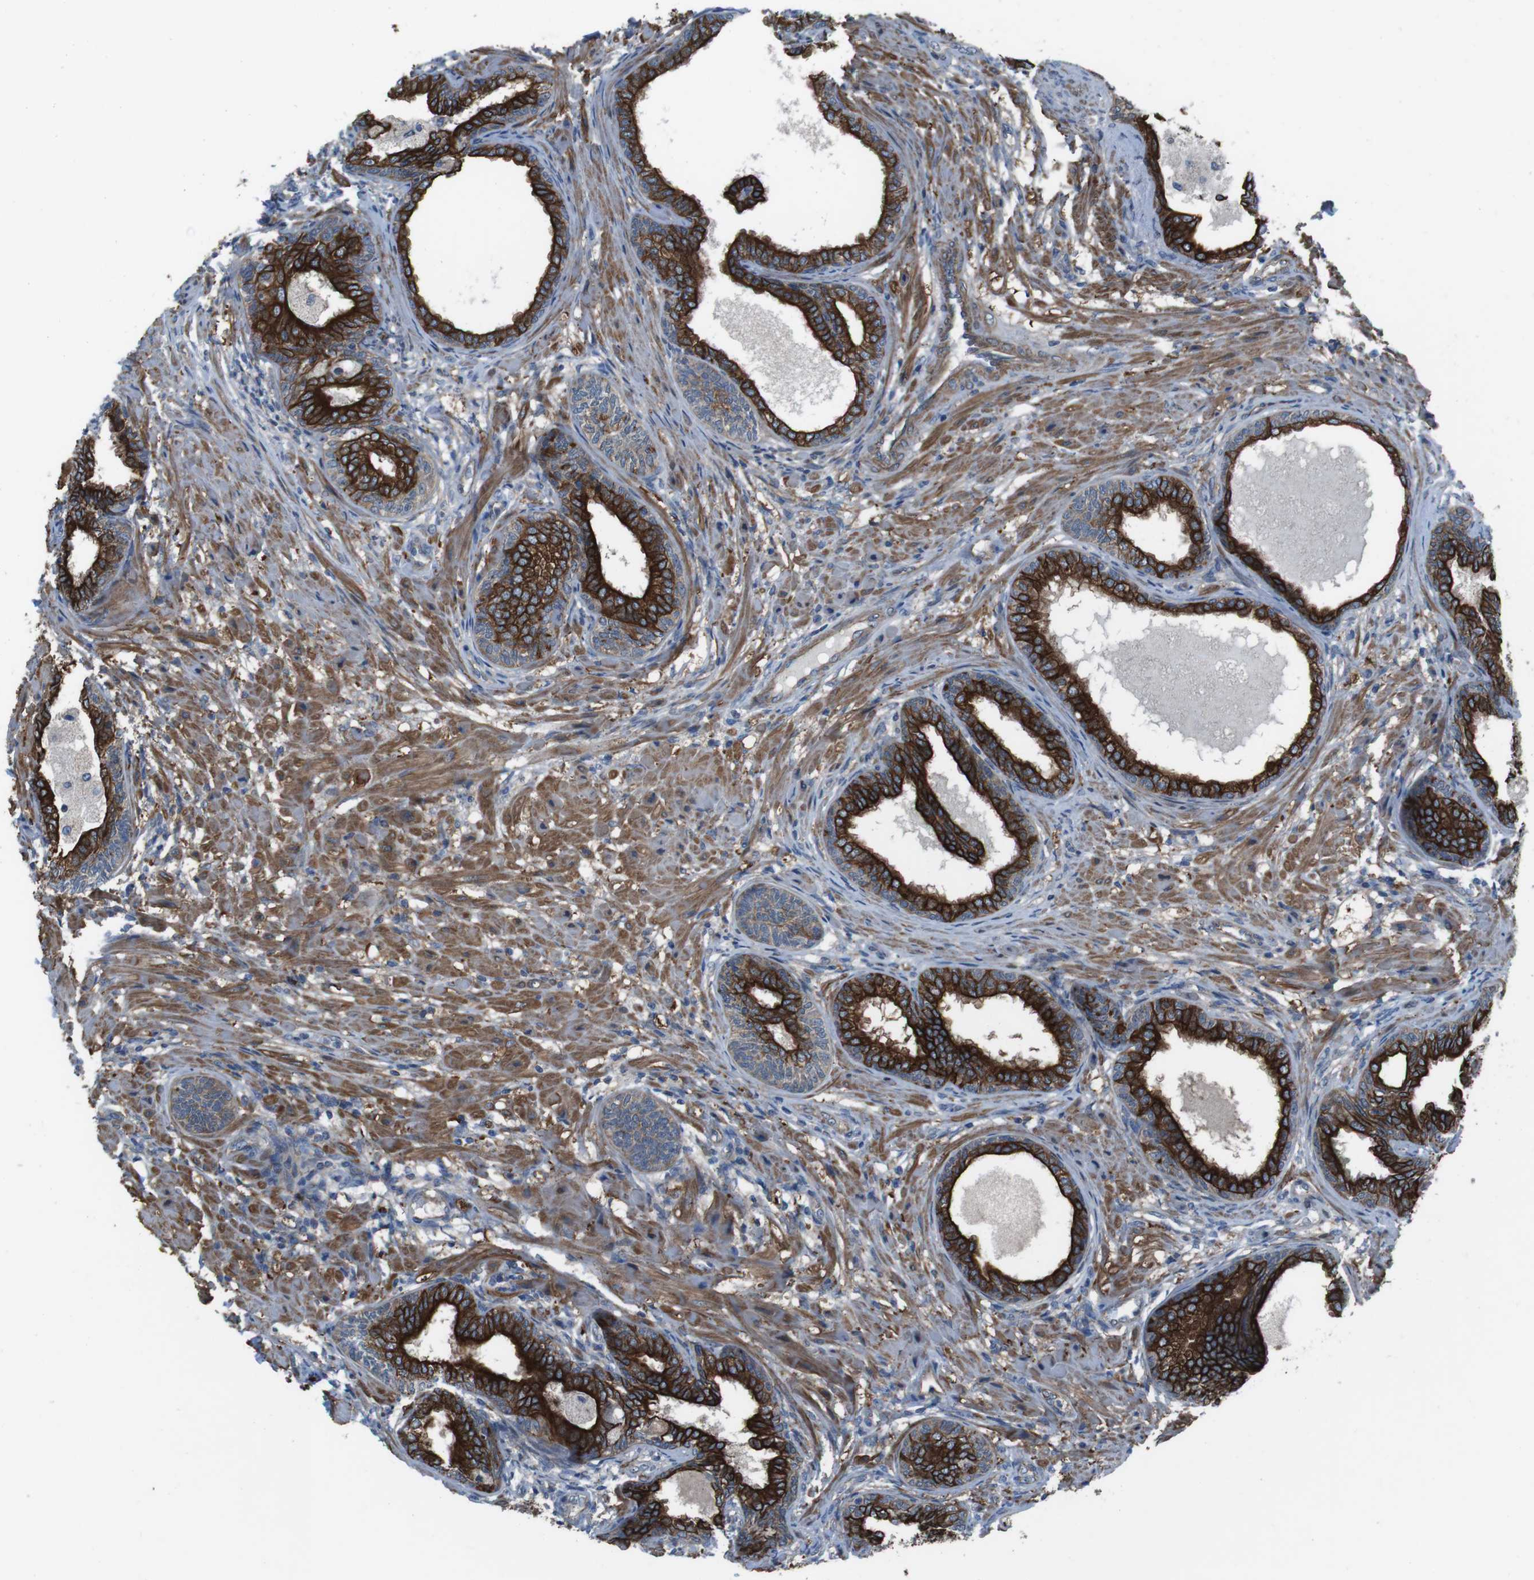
{"staining": {"intensity": "strong", "quantity": ">75%", "location": "cytoplasmic/membranous"}, "tissue": "prostate", "cell_type": "Glandular cells", "image_type": "normal", "snomed": [{"axis": "morphology", "description": "Normal tissue, NOS"}, {"axis": "topography", "description": "Prostate"}], "caption": "Brown immunohistochemical staining in unremarkable prostate displays strong cytoplasmic/membranous expression in about >75% of glandular cells. (DAB IHC, brown staining for protein, blue staining for nuclei).", "gene": "FAM174B", "patient": {"sex": "male", "age": 76}}